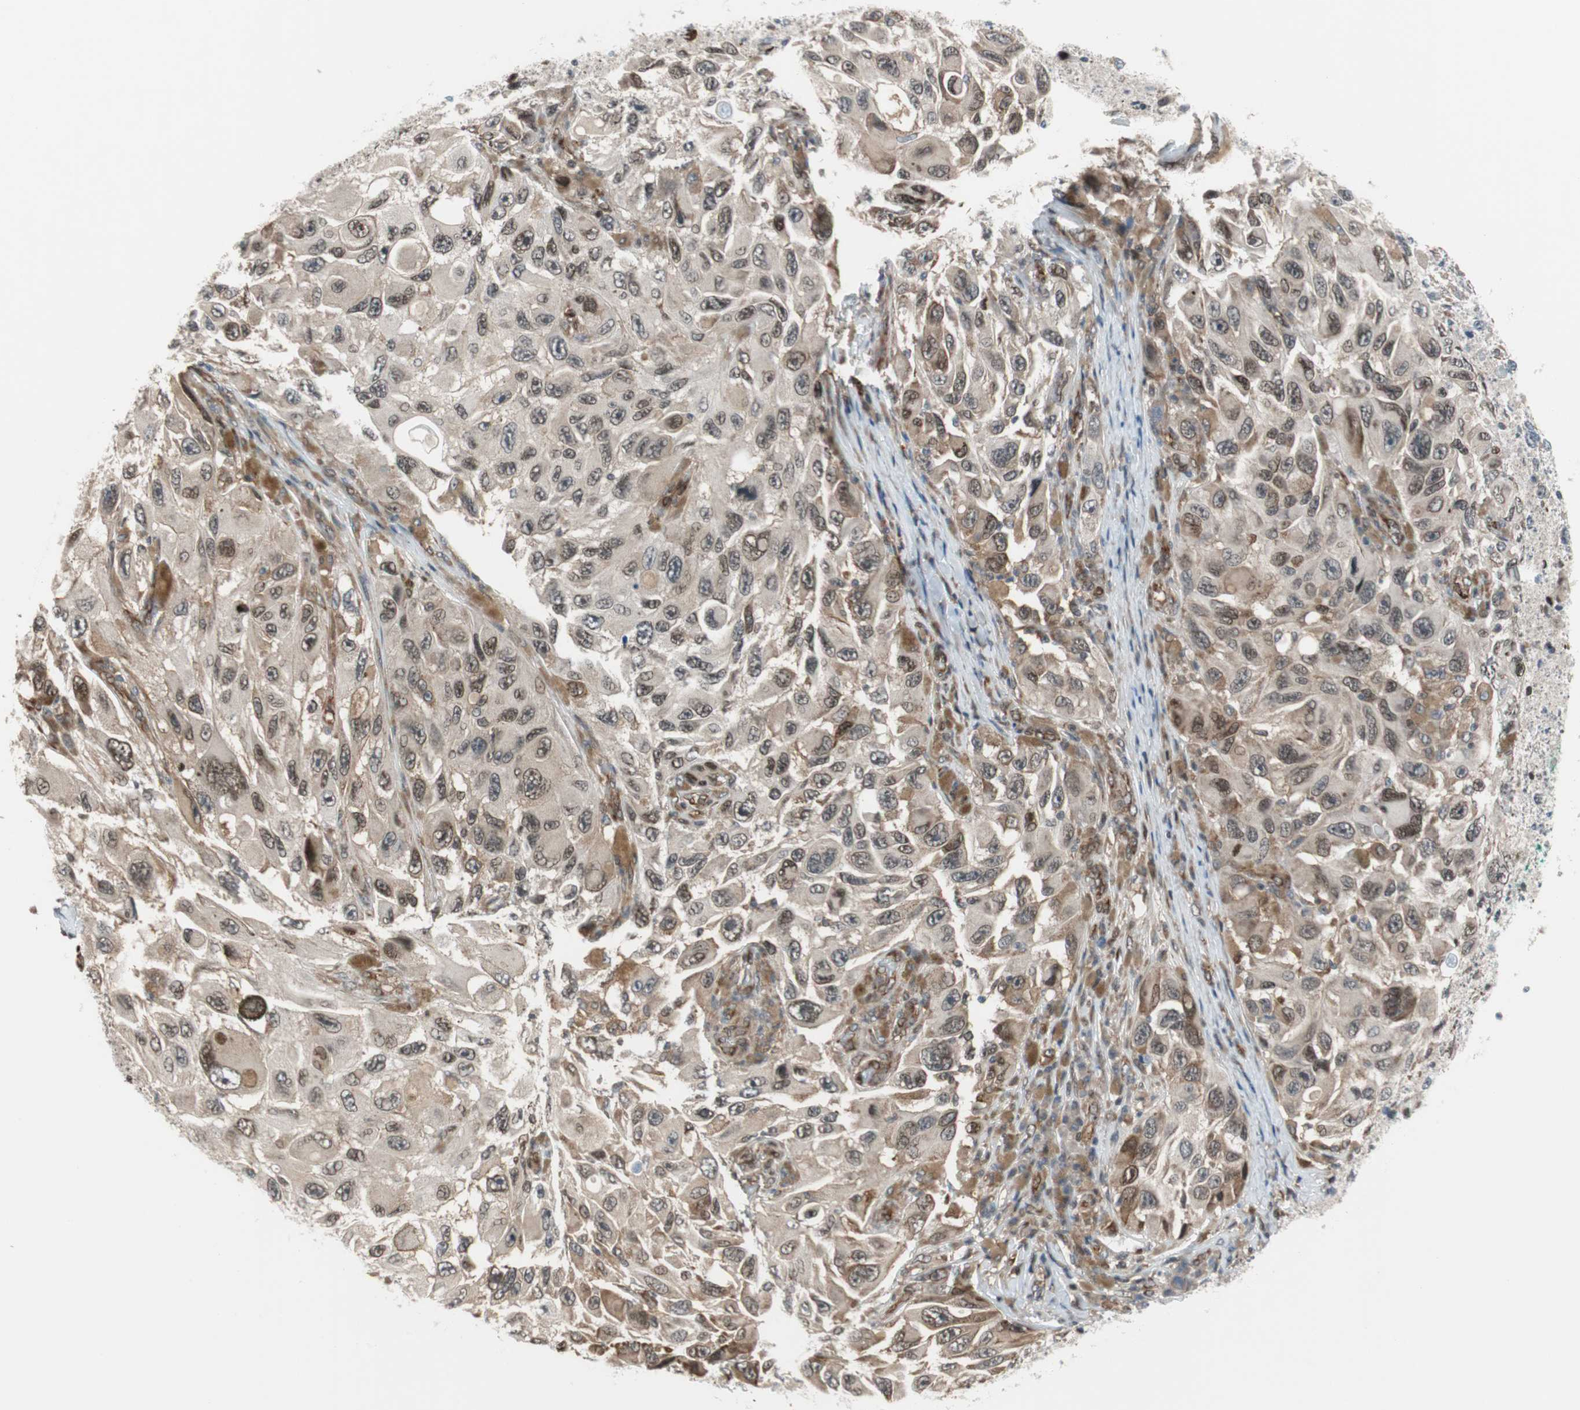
{"staining": {"intensity": "moderate", "quantity": "25%-75%", "location": "cytoplasmic/membranous"}, "tissue": "melanoma", "cell_type": "Tumor cells", "image_type": "cancer", "snomed": [{"axis": "morphology", "description": "Malignant melanoma, NOS"}, {"axis": "topography", "description": "Skin"}], "caption": "An IHC micrograph of tumor tissue is shown. Protein staining in brown labels moderate cytoplasmic/membranous positivity in melanoma within tumor cells.", "gene": "ZNF512B", "patient": {"sex": "female", "age": 73}}